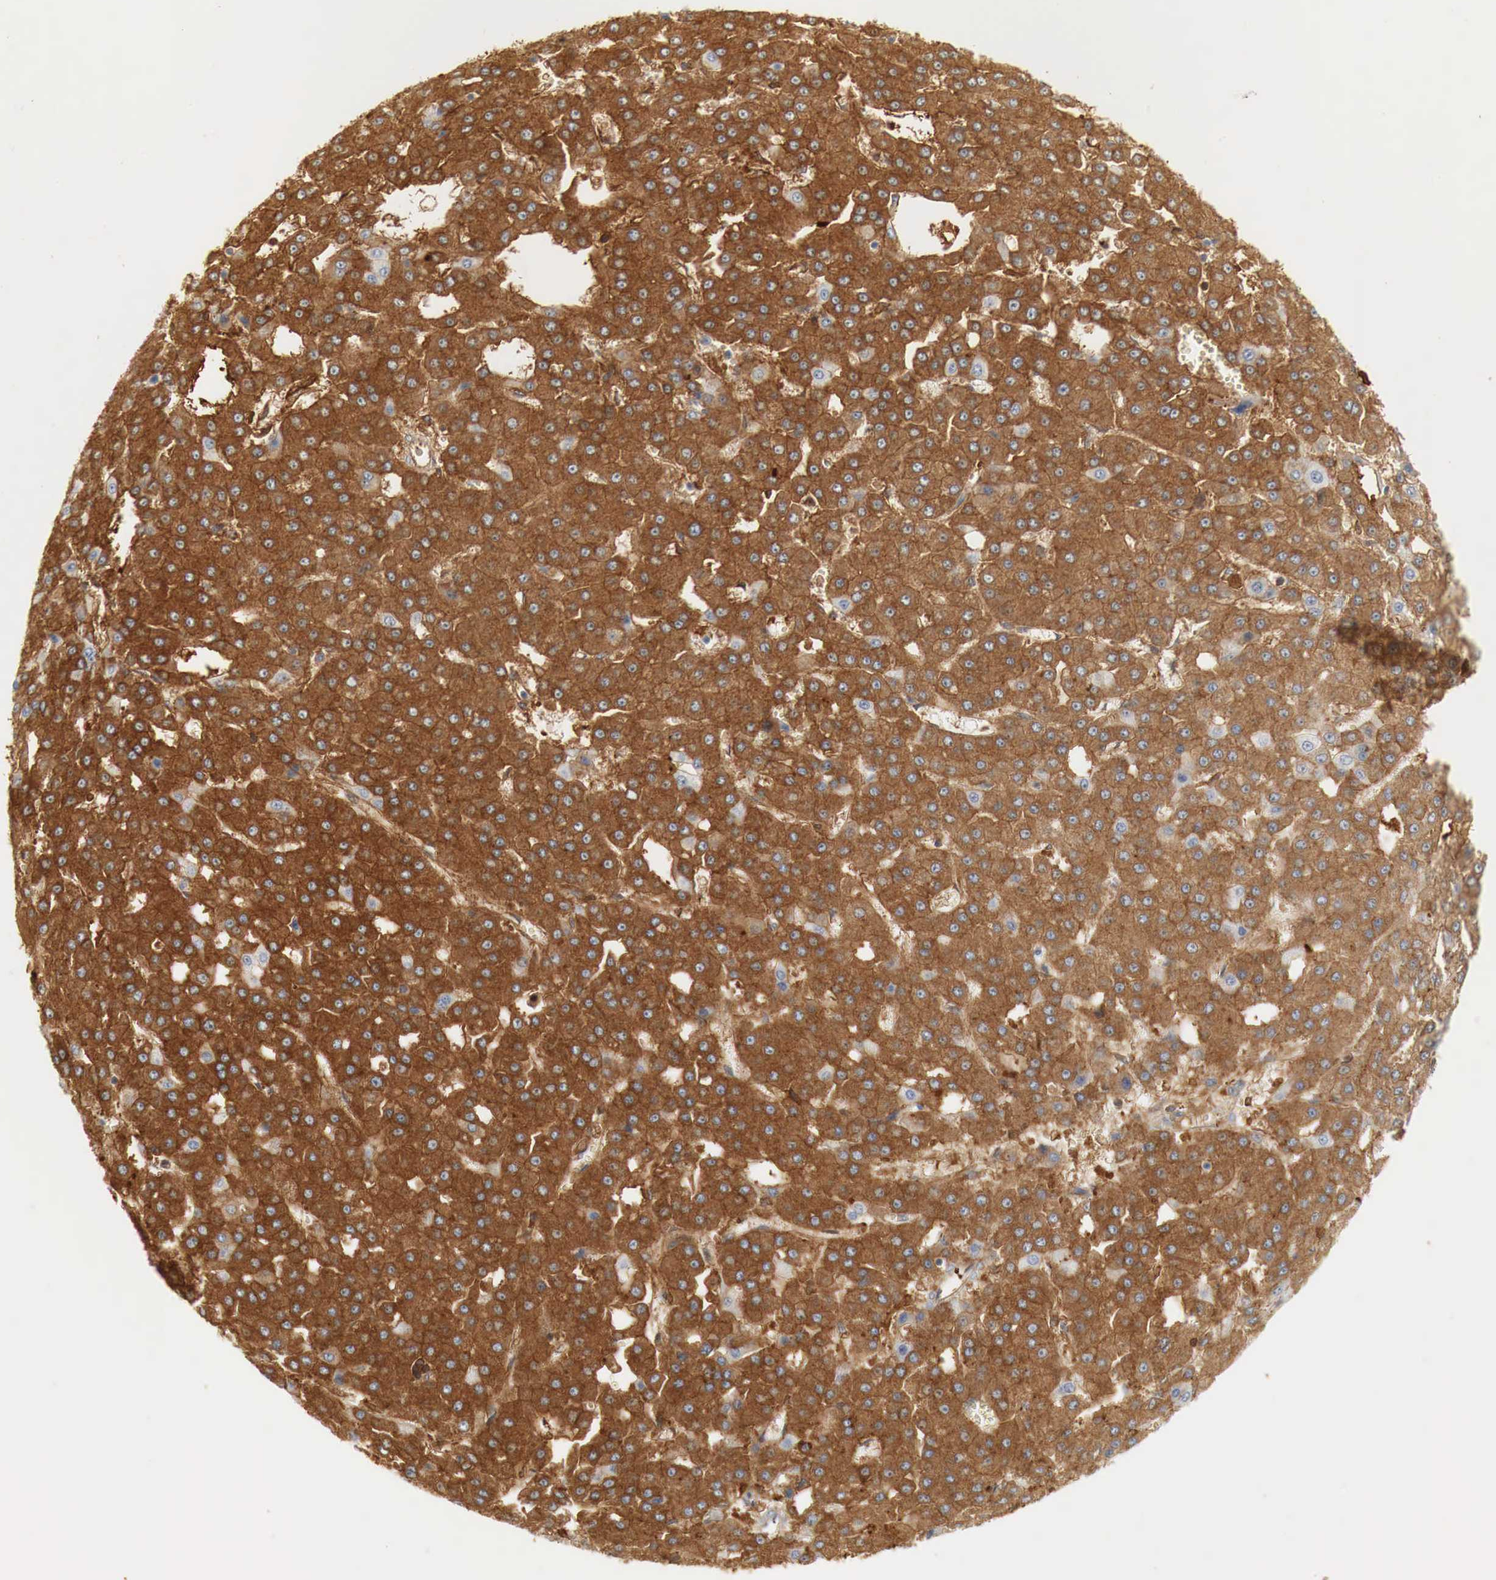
{"staining": {"intensity": "strong", "quantity": ">75%", "location": "cytoplasmic/membranous"}, "tissue": "liver cancer", "cell_type": "Tumor cells", "image_type": "cancer", "snomed": [{"axis": "morphology", "description": "Carcinoma, Hepatocellular, NOS"}, {"axis": "topography", "description": "Liver"}], "caption": "Liver hepatocellular carcinoma tissue demonstrates strong cytoplasmic/membranous staining in about >75% of tumor cells, visualized by immunohistochemistry.", "gene": "IGLC3", "patient": {"sex": "male", "age": 47}}